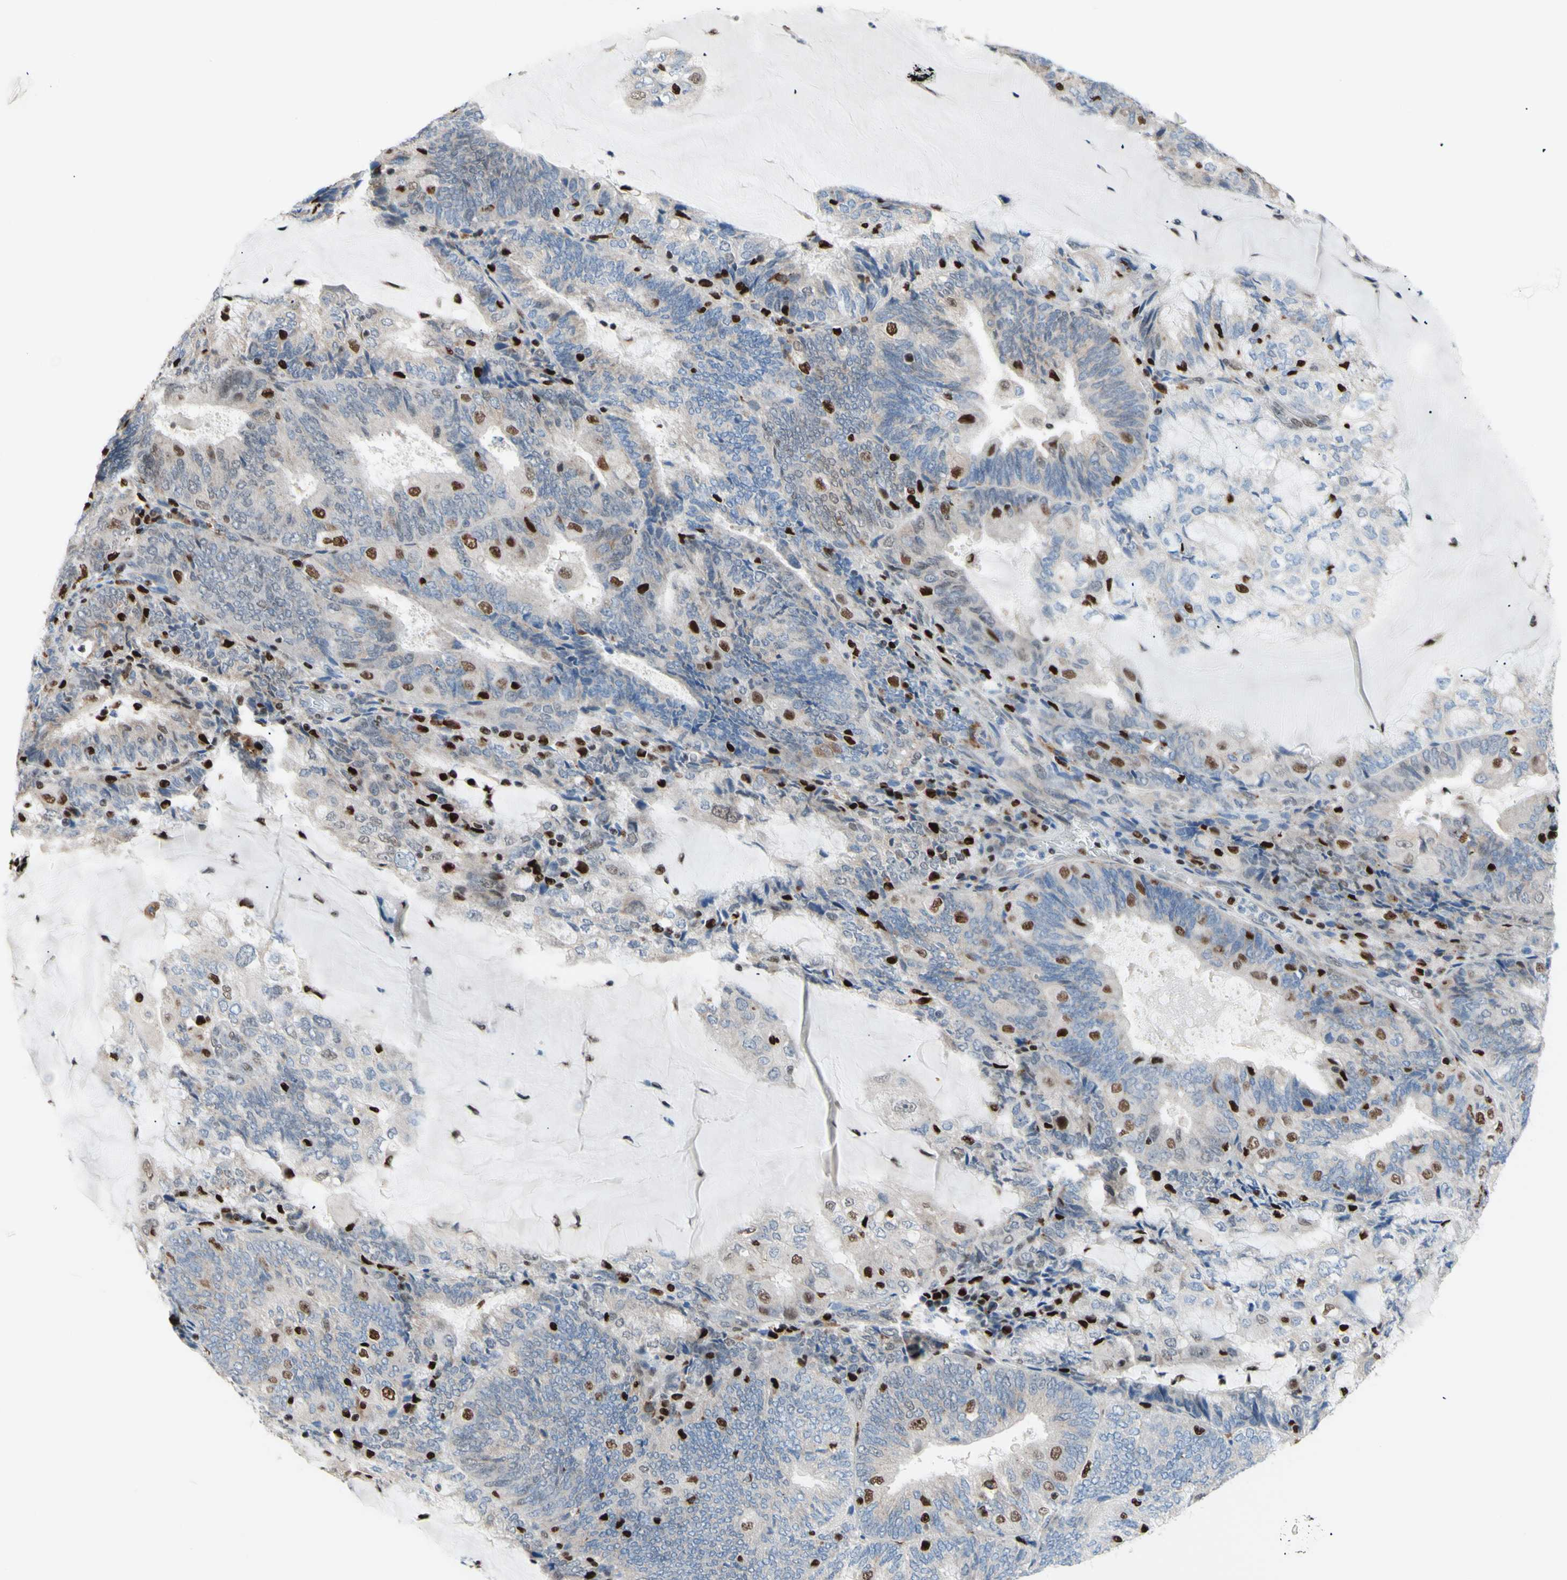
{"staining": {"intensity": "weak", "quantity": "<25%", "location": "nuclear"}, "tissue": "endometrial cancer", "cell_type": "Tumor cells", "image_type": "cancer", "snomed": [{"axis": "morphology", "description": "Adenocarcinoma, NOS"}, {"axis": "topography", "description": "Endometrium"}], "caption": "Tumor cells show no significant staining in adenocarcinoma (endometrial). (Stains: DAB immunohistochemistry with hematoxylin counter stain, Microscopy: brightfield microscopy at high magnification).", "gene": "EED", "patient": {"sex": "female", "age": 81}}